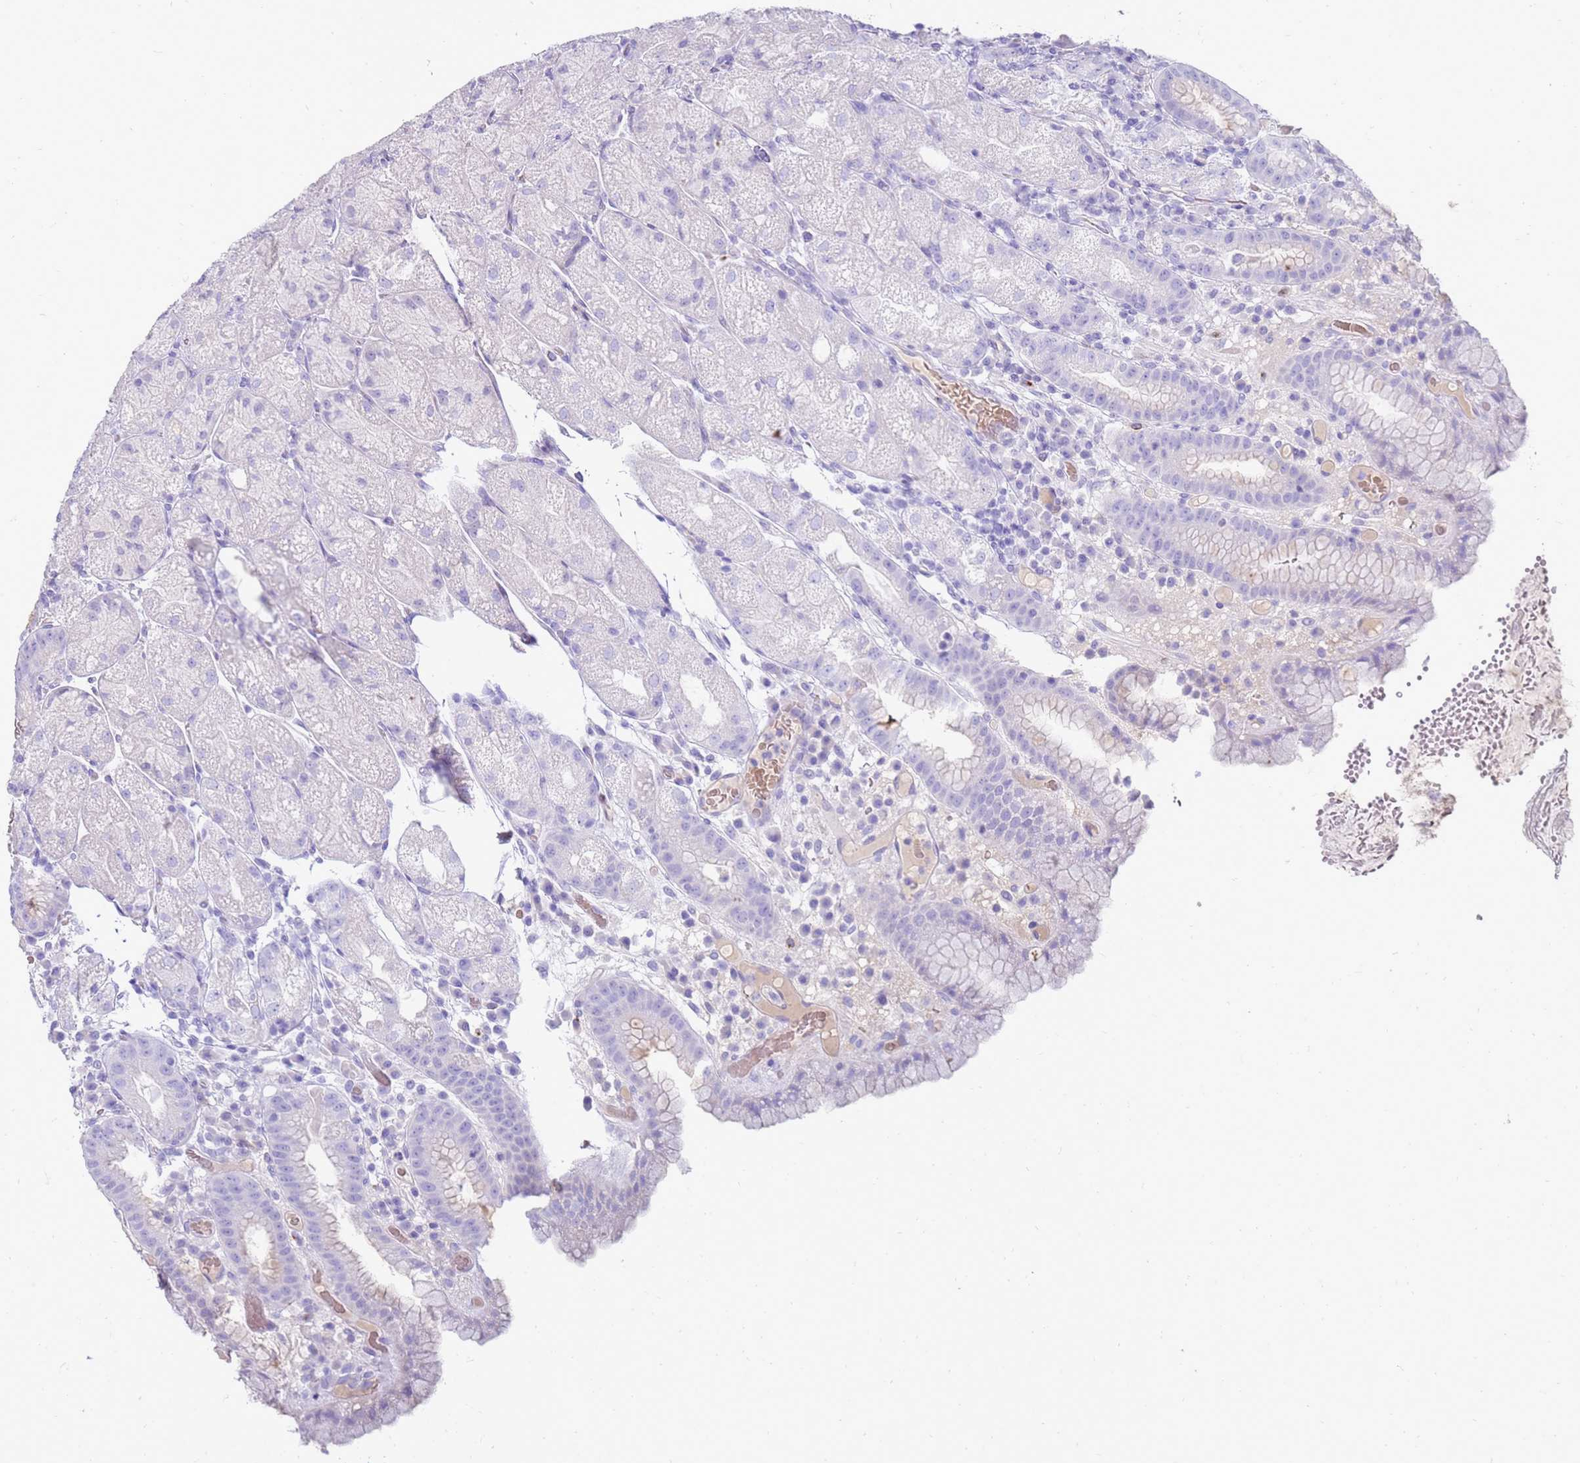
{"staining": {"intensity": "negative", "quantity": "none", "location": "none"}, "tissue": "stomach", "cell_type": "Glandular cells", "image_type": "normal", "snomed": [{"axis": "morphology", "description": "Normal tissue, NOS"}, {"axis": "topography", "description": "Stomach, upper"}], "caption": "This histopathology image is of normal stomach stained with IHC to label a protein in brown with the nuclei are counter-stained blue. There is no positivity in glandular cells.", "gene": "EVPLL", "patient": {"sex": "male", "age": 52}}